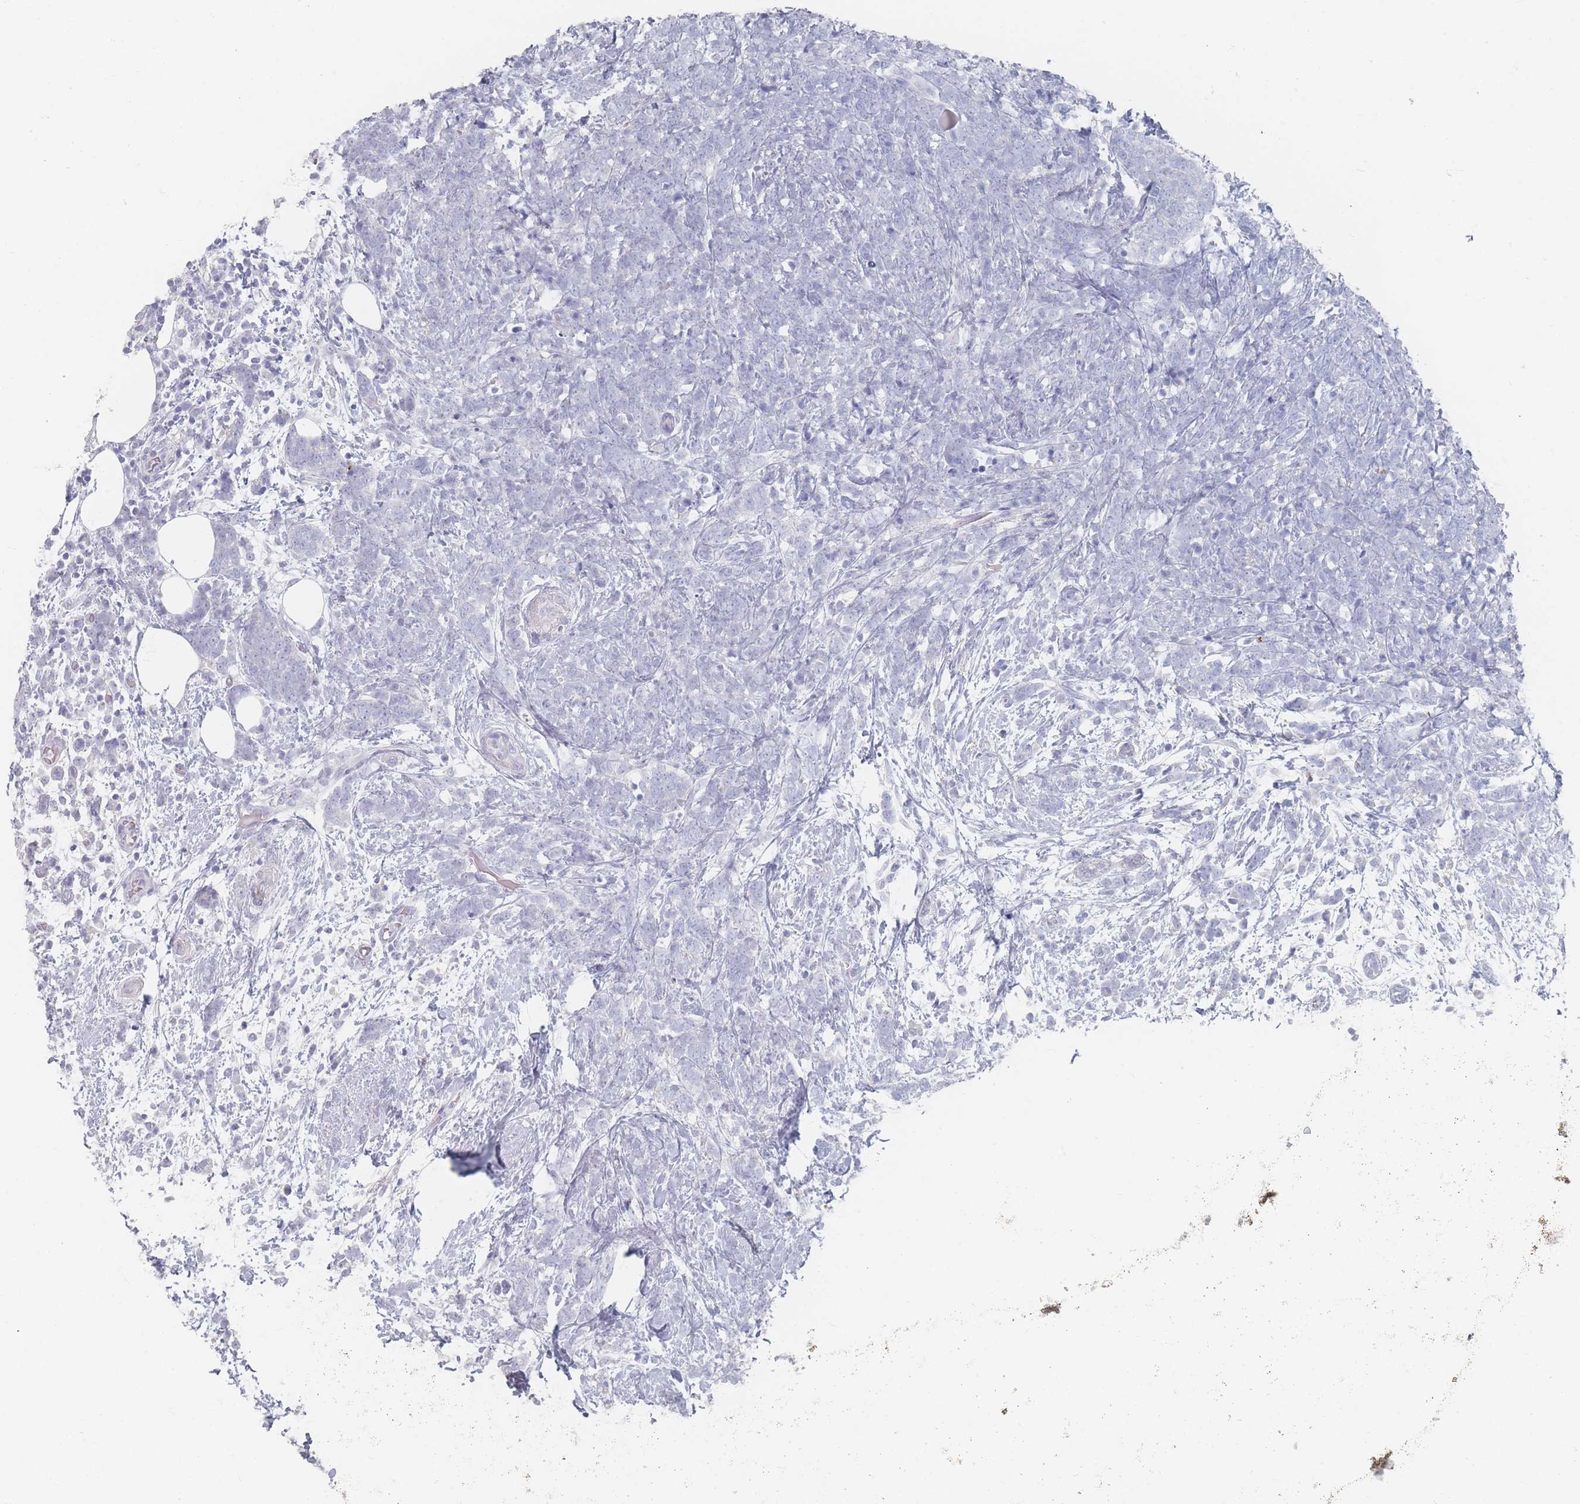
{"staining": {"intensity": "negative", "quantity": "none", "location": "none"}, "tissue": "breast cancer", "cell_type": "Tumor cells", "image_type": "cancer", "snomed": [{"axis": "morphology", "description": "Lobular carcinoma"}, {"axis": "topography", "description": "Breast"}], "caption": "Image shows no protein positivity in tumor cells of breast cancer (lobular carcinoma) tissue. (IHC, brightfield microscopy, high magnification).", "gene": "HELZ2", "patient": {"sex": "female", "age": 58}}